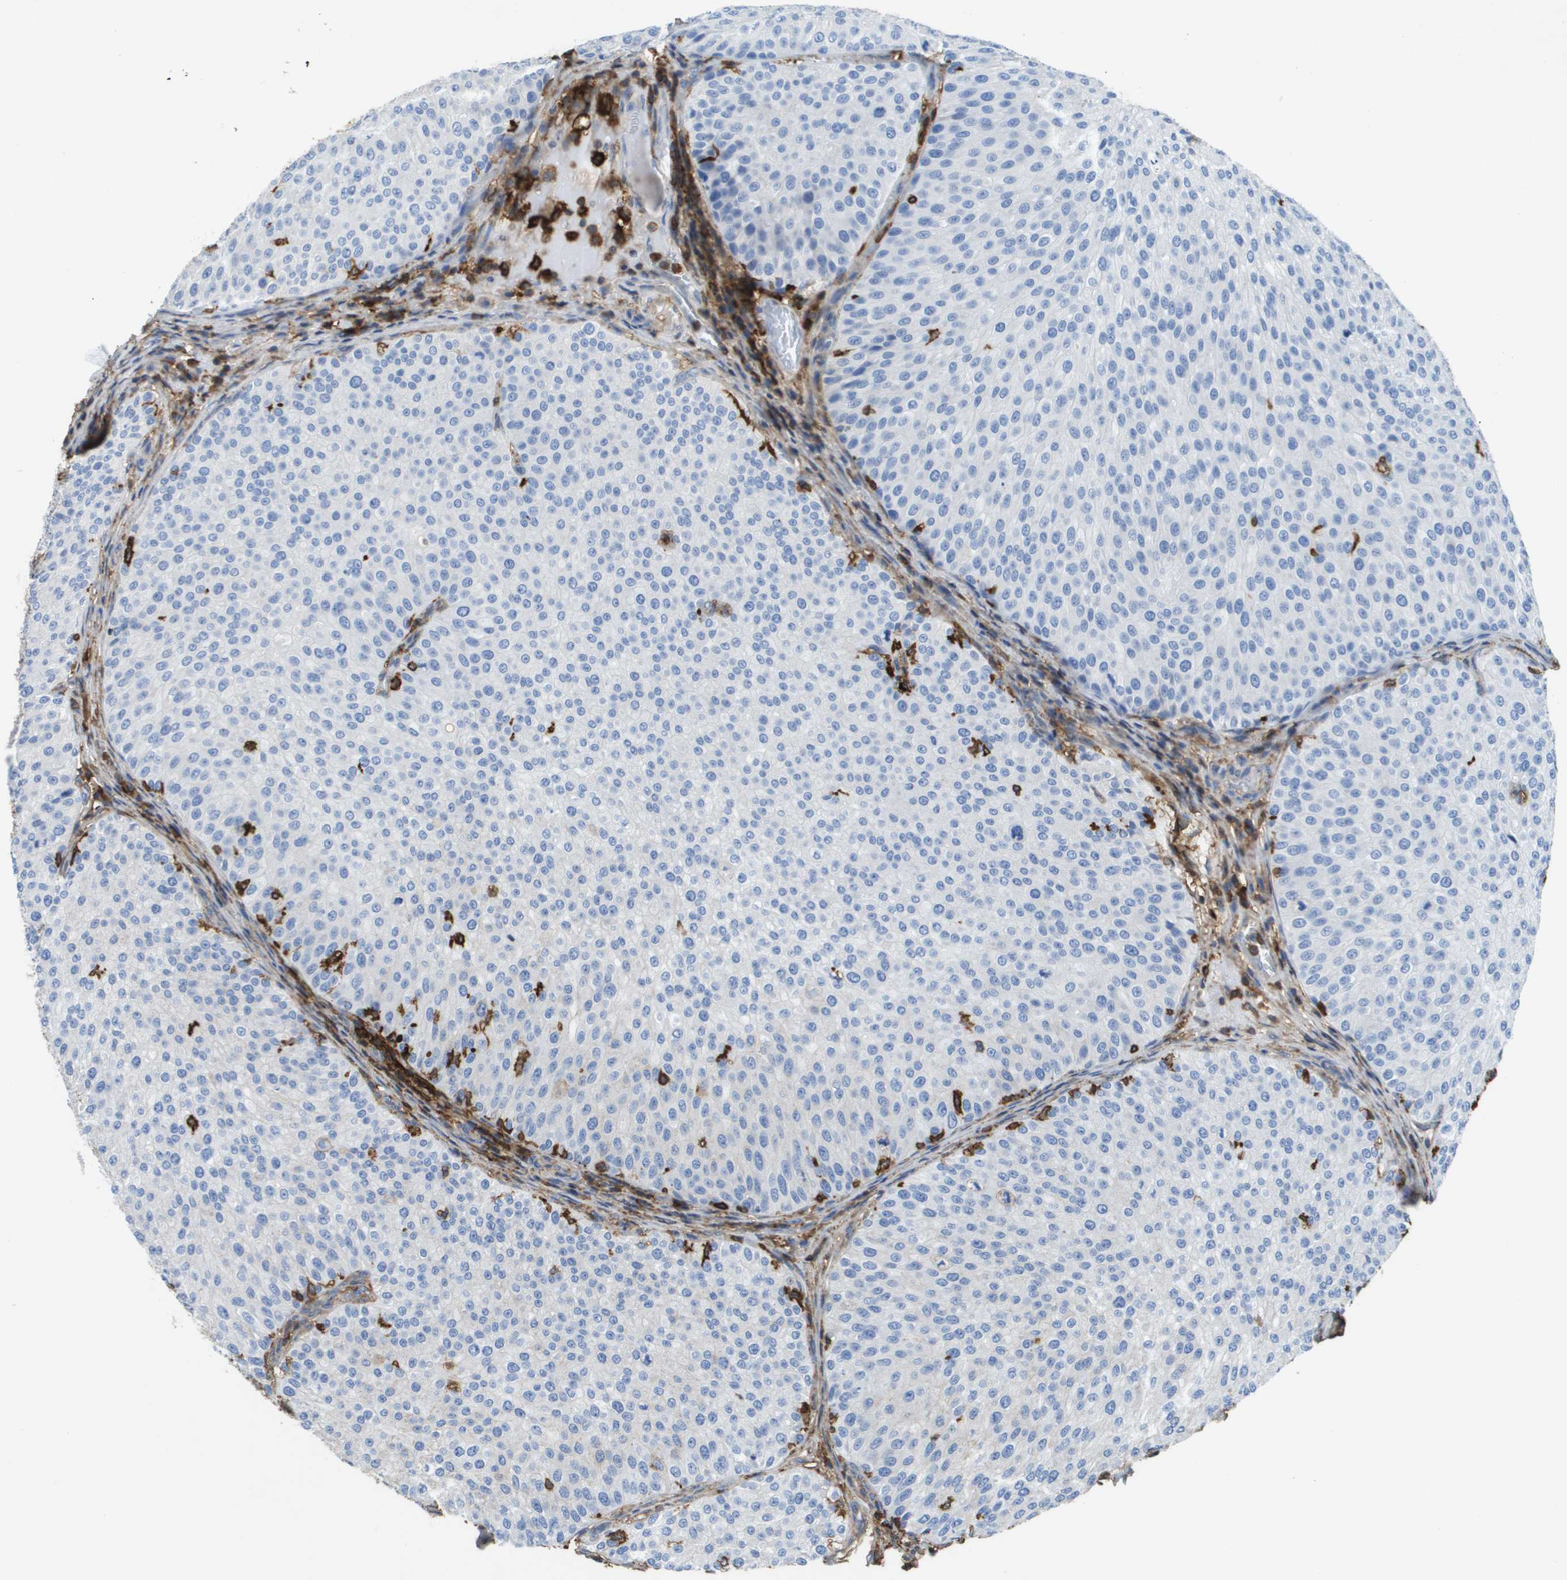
{"staining": {"intensity": "negative", "quantity": "none", "location": "none"}, "tissue": "urothelial cancer", "cell_type": "Tumor cells", "image_type": "cancer", "snomed": [{"axis": "morphology", "description": "Urothelial carcinoma, Low grade"}, {"axis": "topography", "description": "Smooth muscle"}, {"axis": "topography", "description": "Urinary bladder"}], "caption": "Immunohistochemical staining of human urothelial cancer demonstrates no significant expression in tumor cells.", "gene": "PASK", "patient": {"sex": "male", "age": 60}}